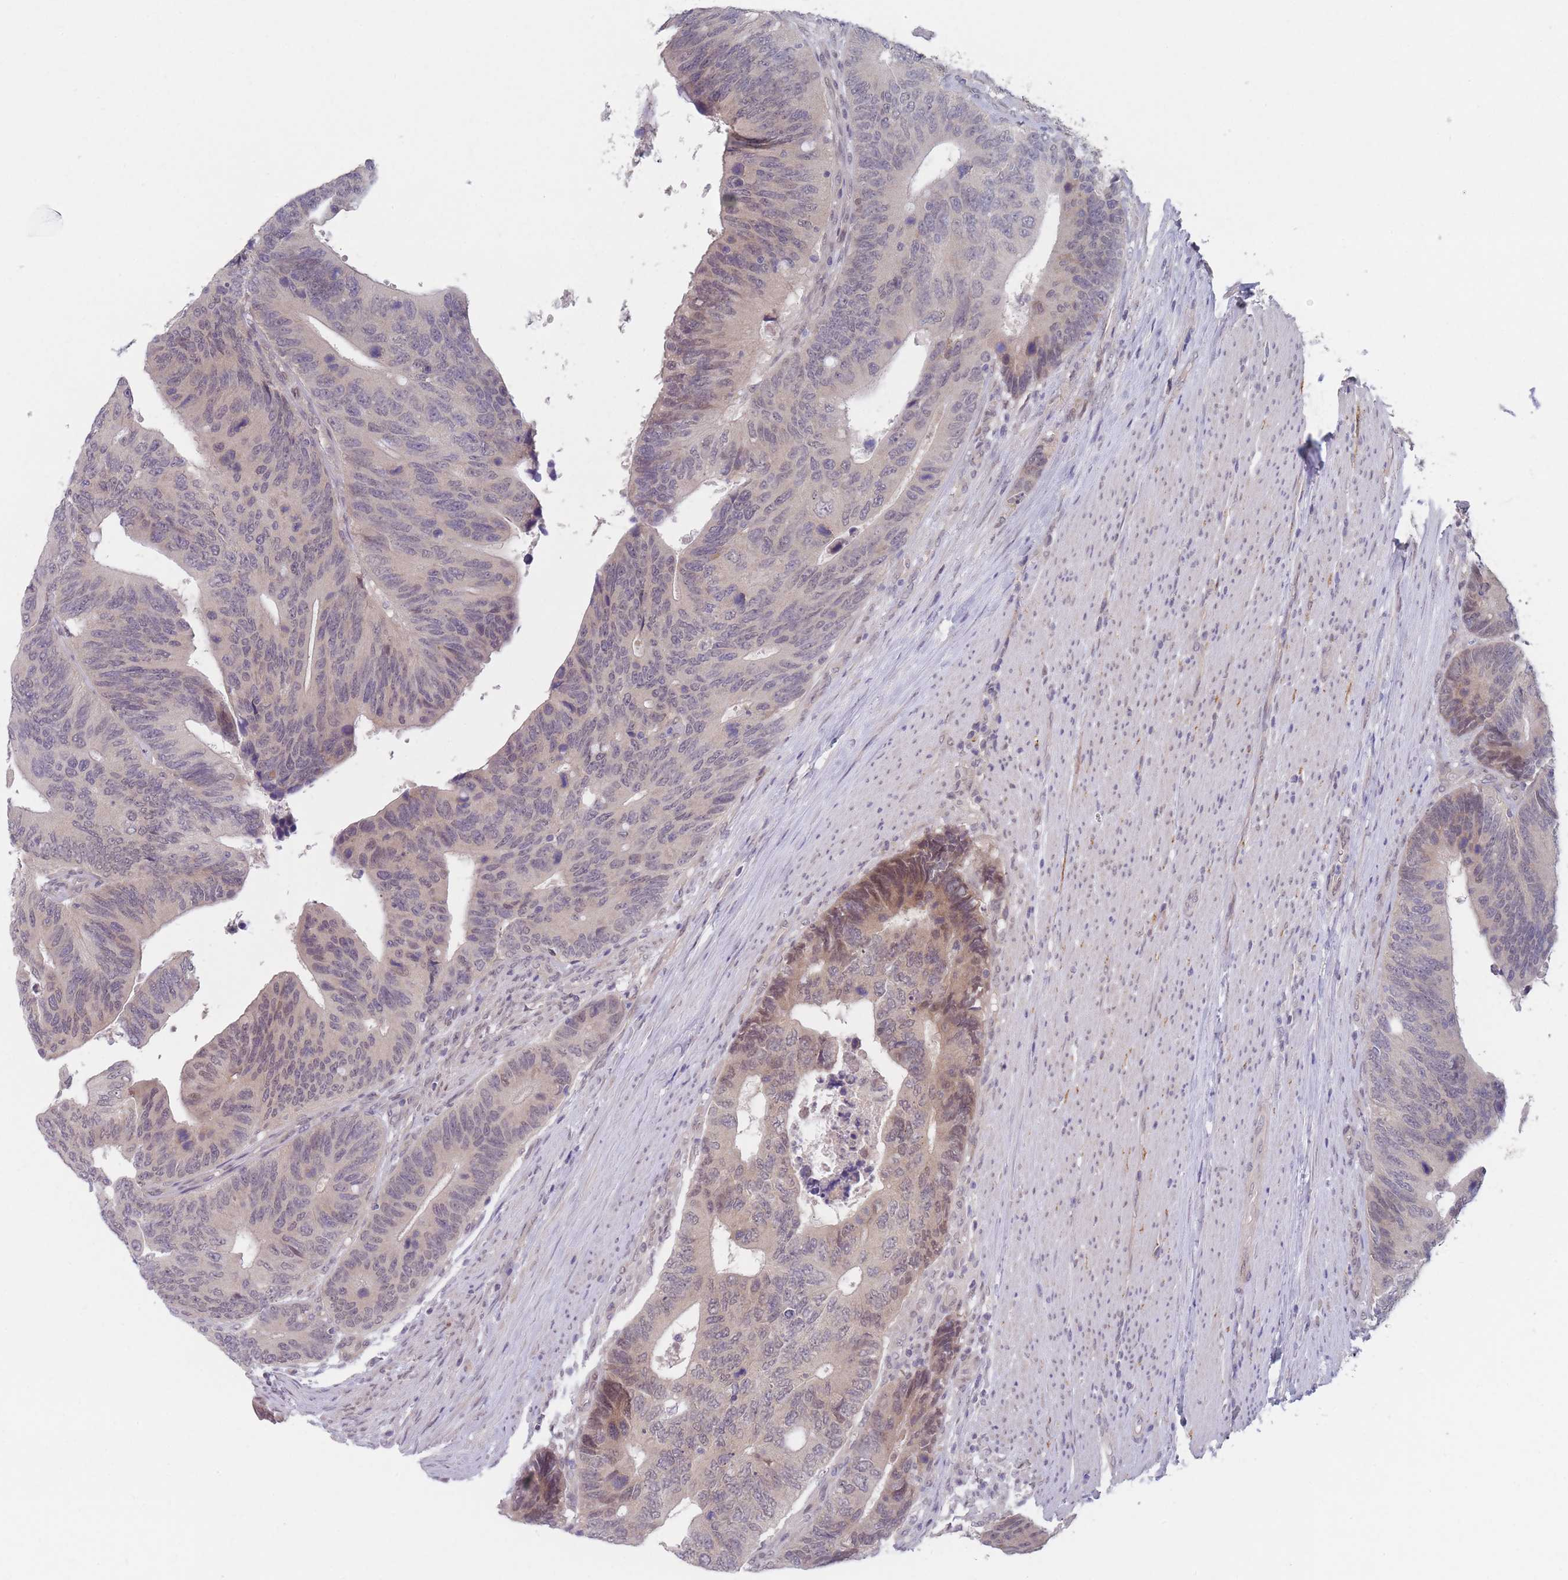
{"staining": {"intensity": "weak", "quantity": "<25%", "location": "nuclear"}, "tissue": "colorectal cancer", "cell_type": "Tumor cells", "image_type": "cancer", "snomed": [{"axis": "morphology", "description": "Adenocarcinoma, NOS"}, {"axis": "topography", "description": "Colon"}], "caption": "There is no significant positivity in tumor cells of adenocarcinoma (colorectal).", "gene": "ANKRD10", "patient": {"sex": "male", "age": 87}}